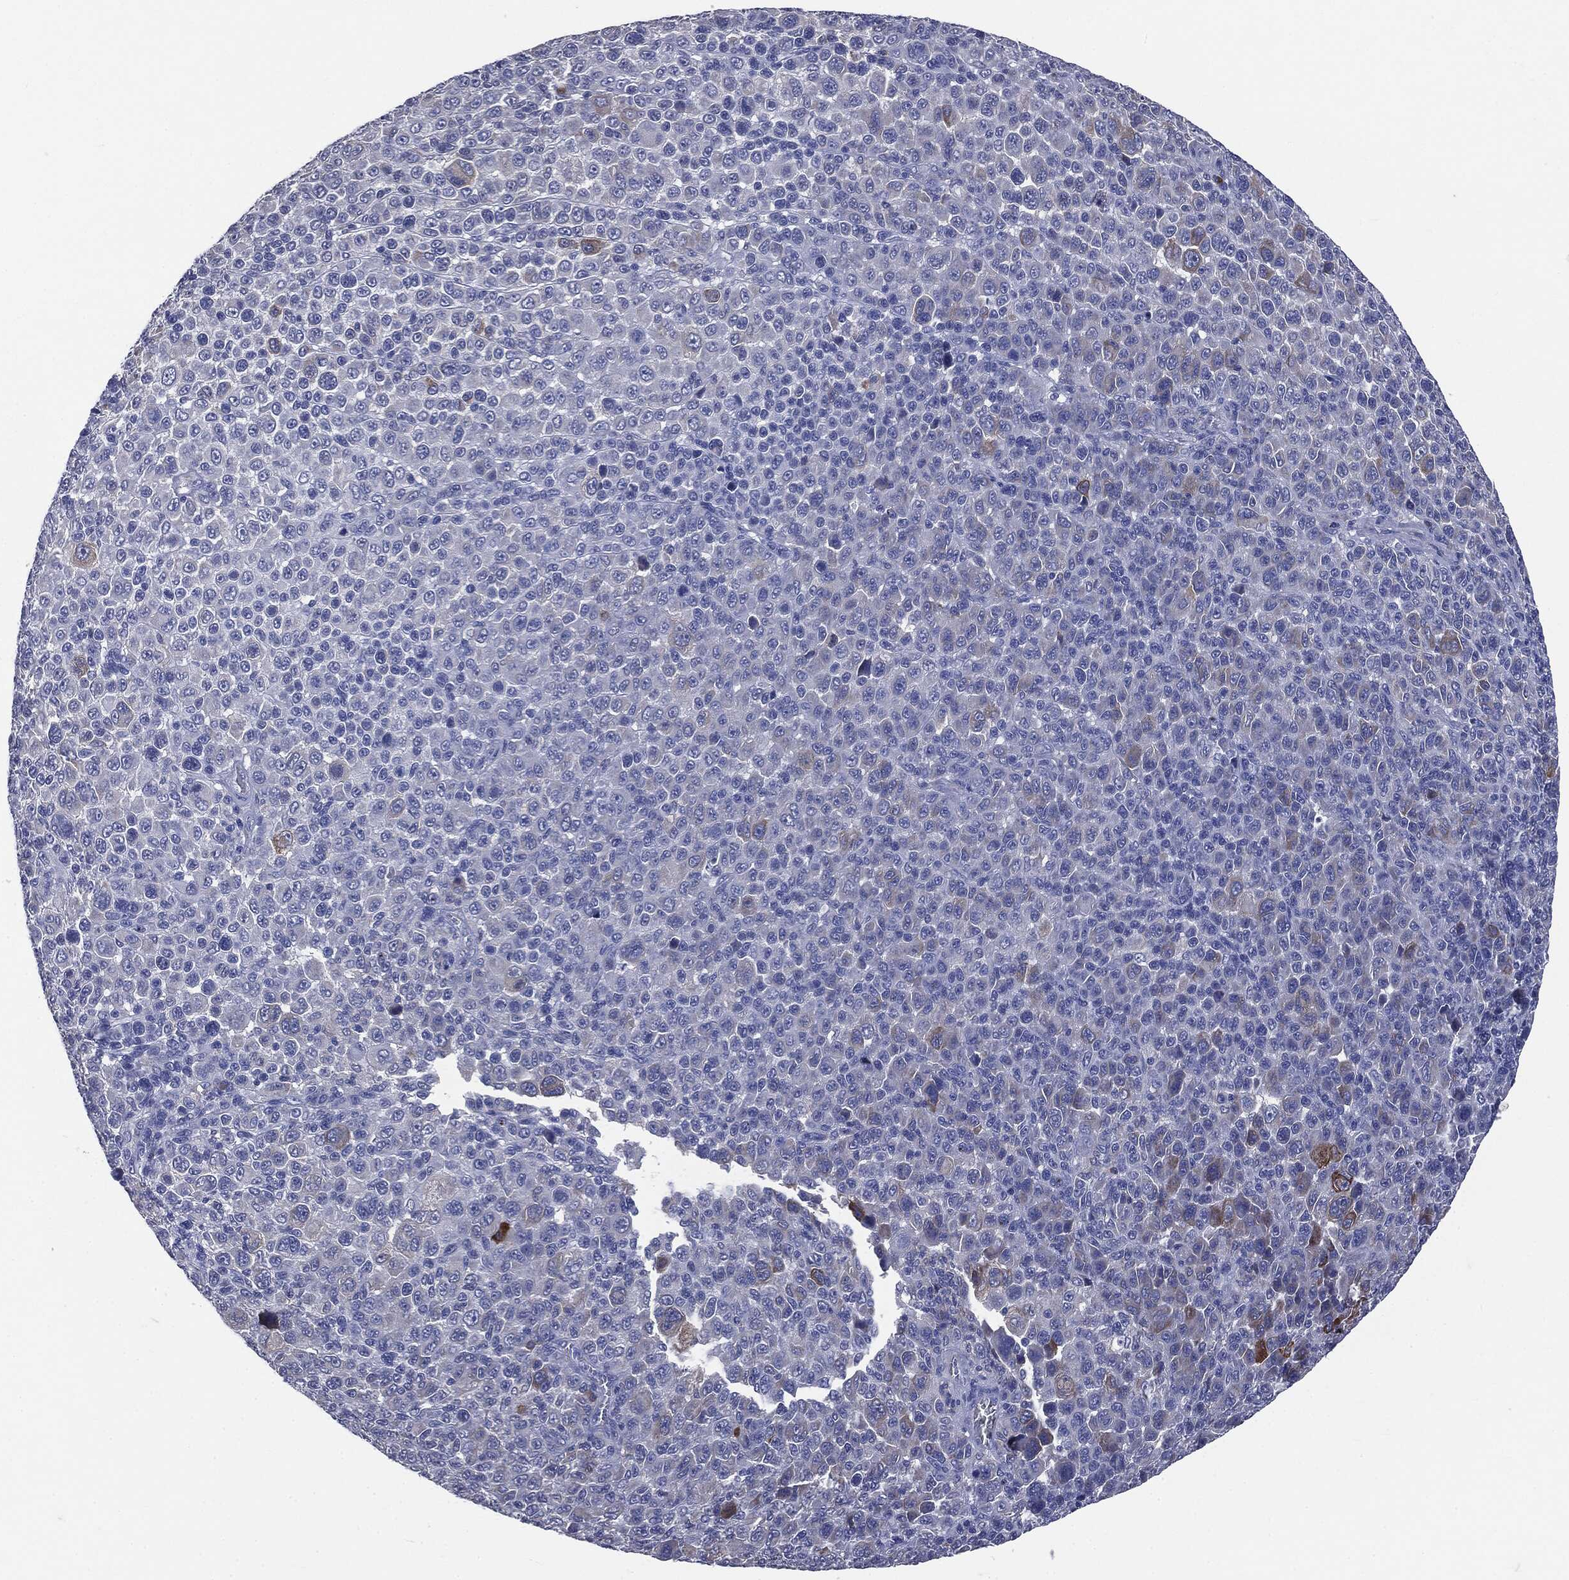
{"staining": {"intensity": "moderate", "quantity": "<25%", "location": "cytoplasmic/membranous"}, "tissue": "melanoma", "cell_type": "Tumor cells", "image_type": "cancer", "snomed": [{"axis": "morphology", "description": "Malignant melanoma, NOS"}, {"axis": "topography", "description": "Skin"}], "caption": "High-power microscopy captured an IHC image of malignant melanoma, revealing moderate cytoplasmic/membranous staining in approximately <25% of tumor cells. The protein is stained brown, and the nuclei are stained in blue (DAB IHC with brightfield microscopy, high magnification).", "gene": "PTGS2", "patient": {"sex": "female", "age": 57}}